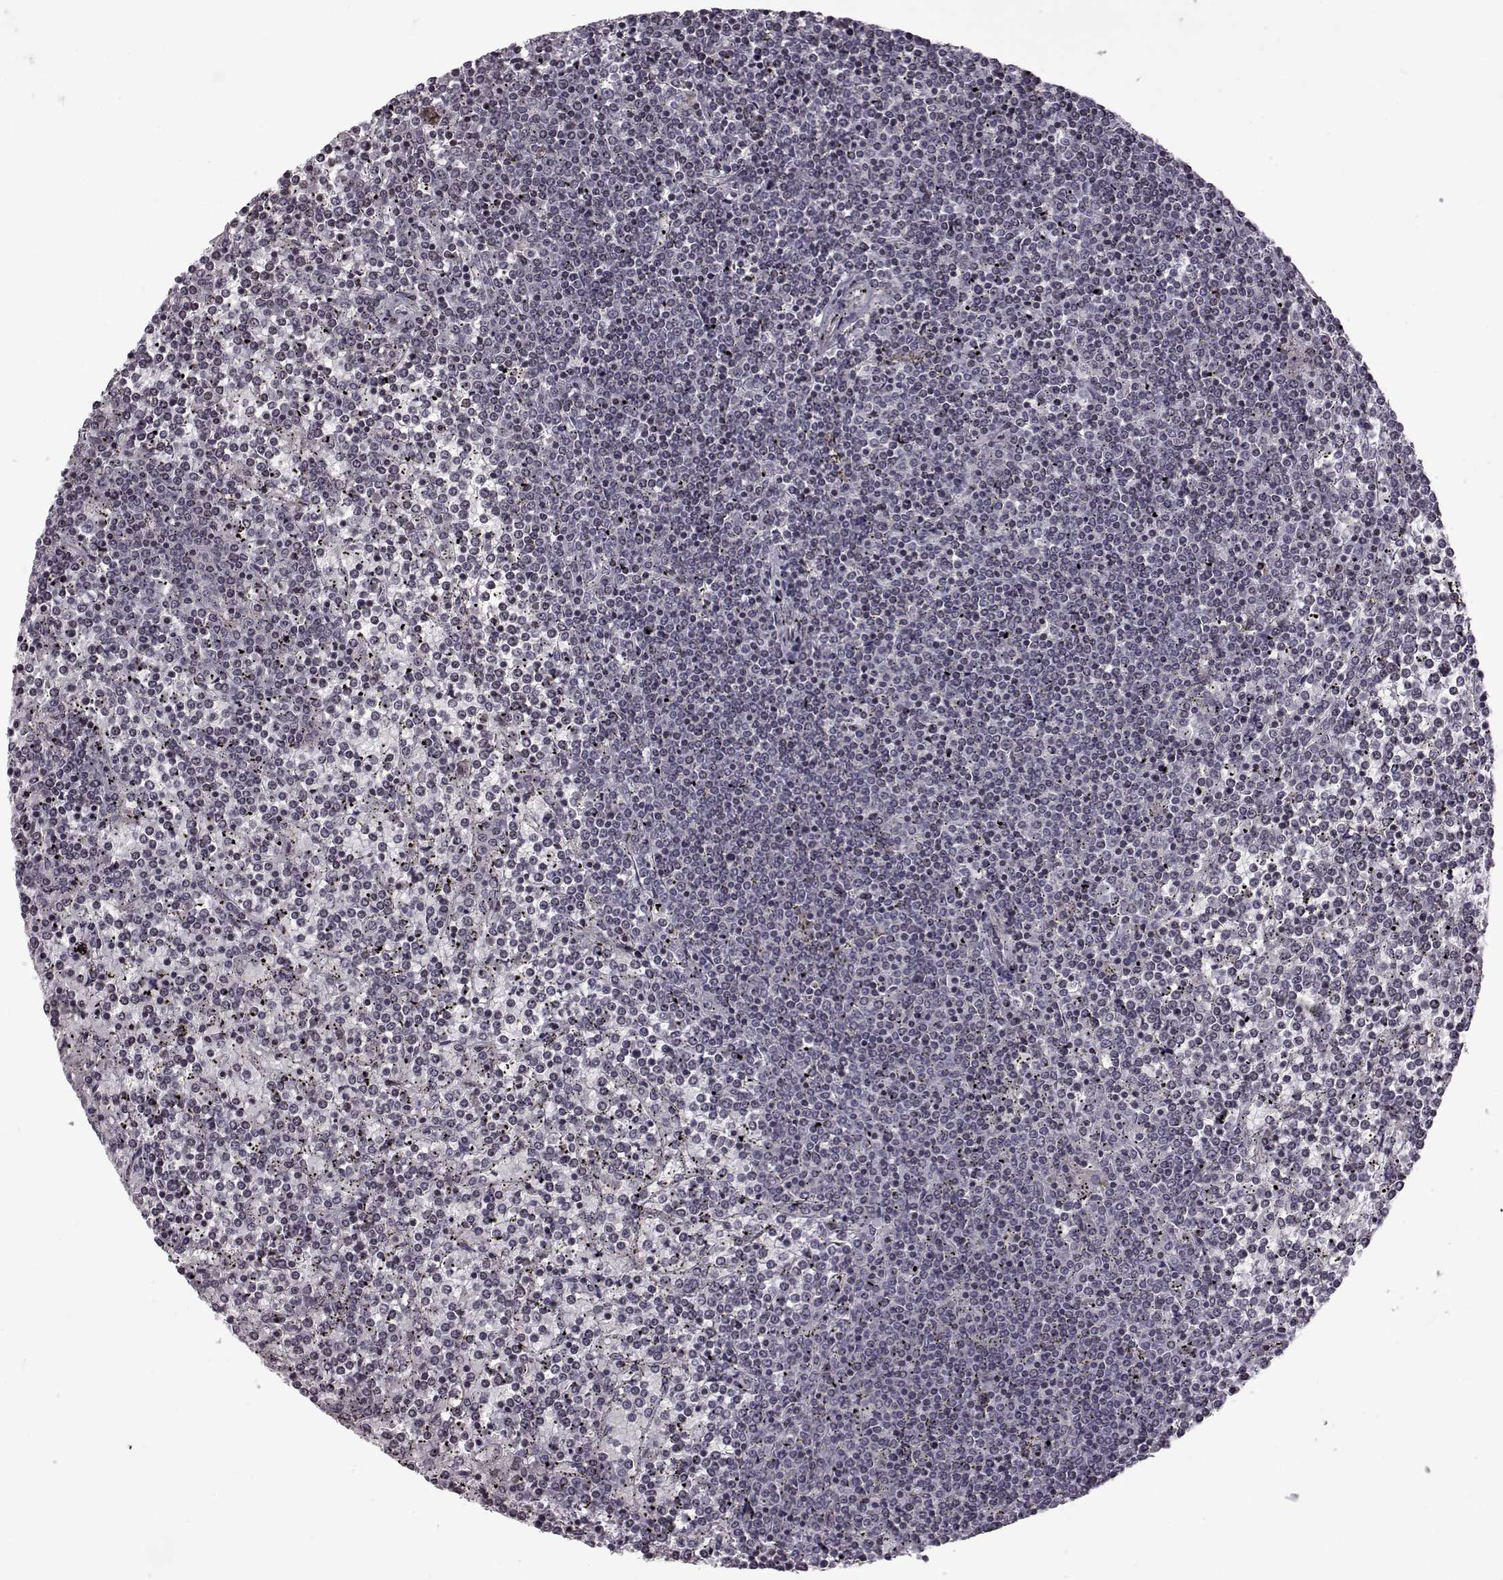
{"staining": {"intensity": "negative", "quantity": "none", "location": "none"}, "tissue": "lymphoma", "cell_type": "Tumor cells", "image_type": "cancer", "snomed": [{"axis": "morphology", "description": "Malignant lymphoma, non-Hodgkin's type, Low grade"}, {"axis": "topography", "description": "Spleen"}], "caption": "High magnification brightfield microscopy of malignant lymphoma, non-Hodgkin's type (low-grade) stained with DAB (brown) and counterstained with hematoxylin (blue): tumor cells show no significant positivity.", "gene": "GAL", "patient": {"sex": "female", "age": 19}}